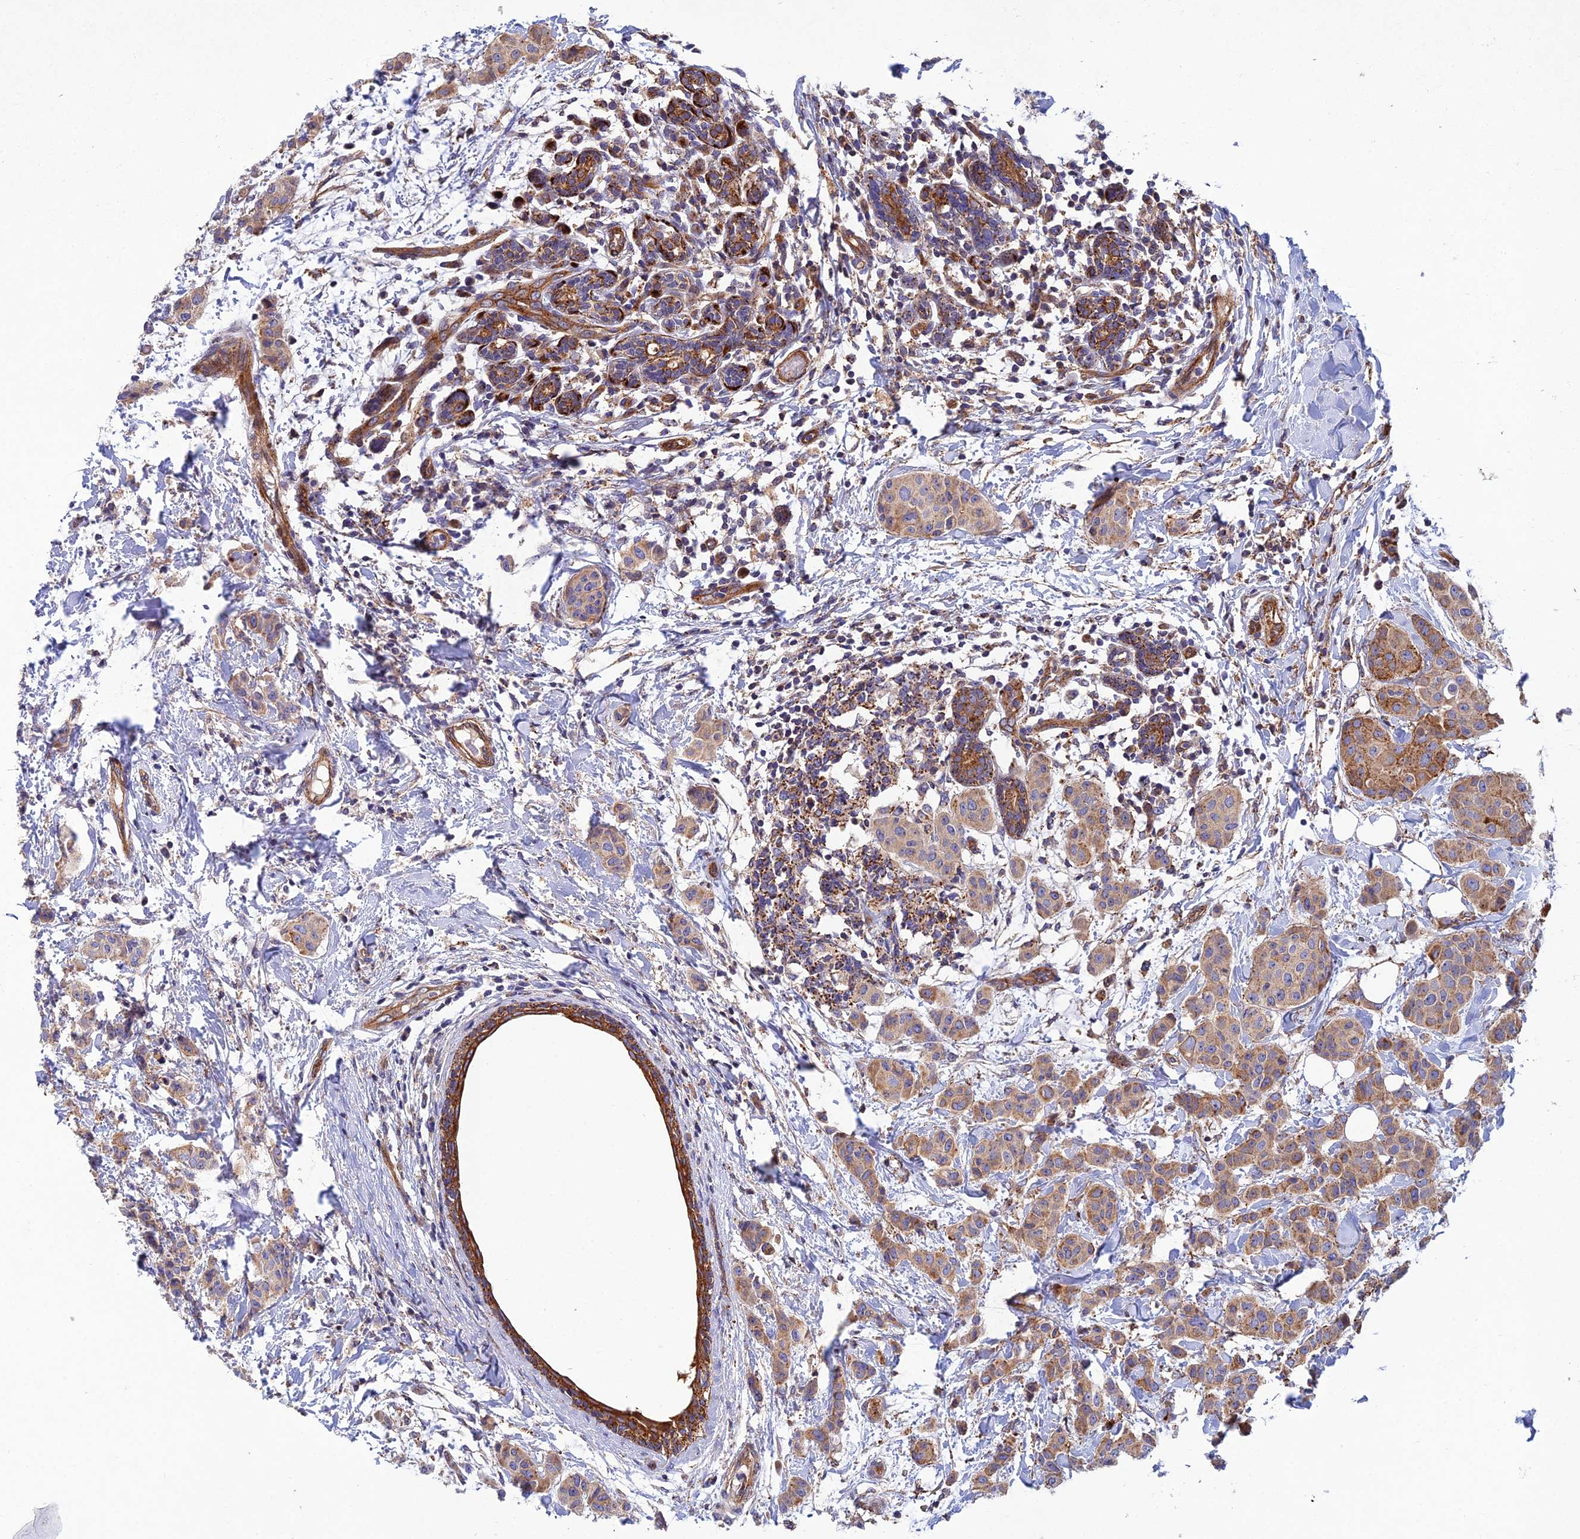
{"staining": {"intensity": "moderate", "quantity": ">75%", "location": "cytoplasmic/membranous"}, "tissue": "breast cancer", "cell_type": "Tumor cells", "image_type": "cancer", "snomed": [{"axis": "morphology", "description": "Duct carcinoma"}, {"axis": "topography", "description": "Breast"}], "caption": "DAB (3,3'-diaminobenzidine) immunohistochemical staining of breast cancer demonstrates moderate cytoplasmic/membranous protein positivity in approximately >75% of tumor cells.", "gene": "RALGAPA2", "patient": {"sex": "female", "age": 40}}